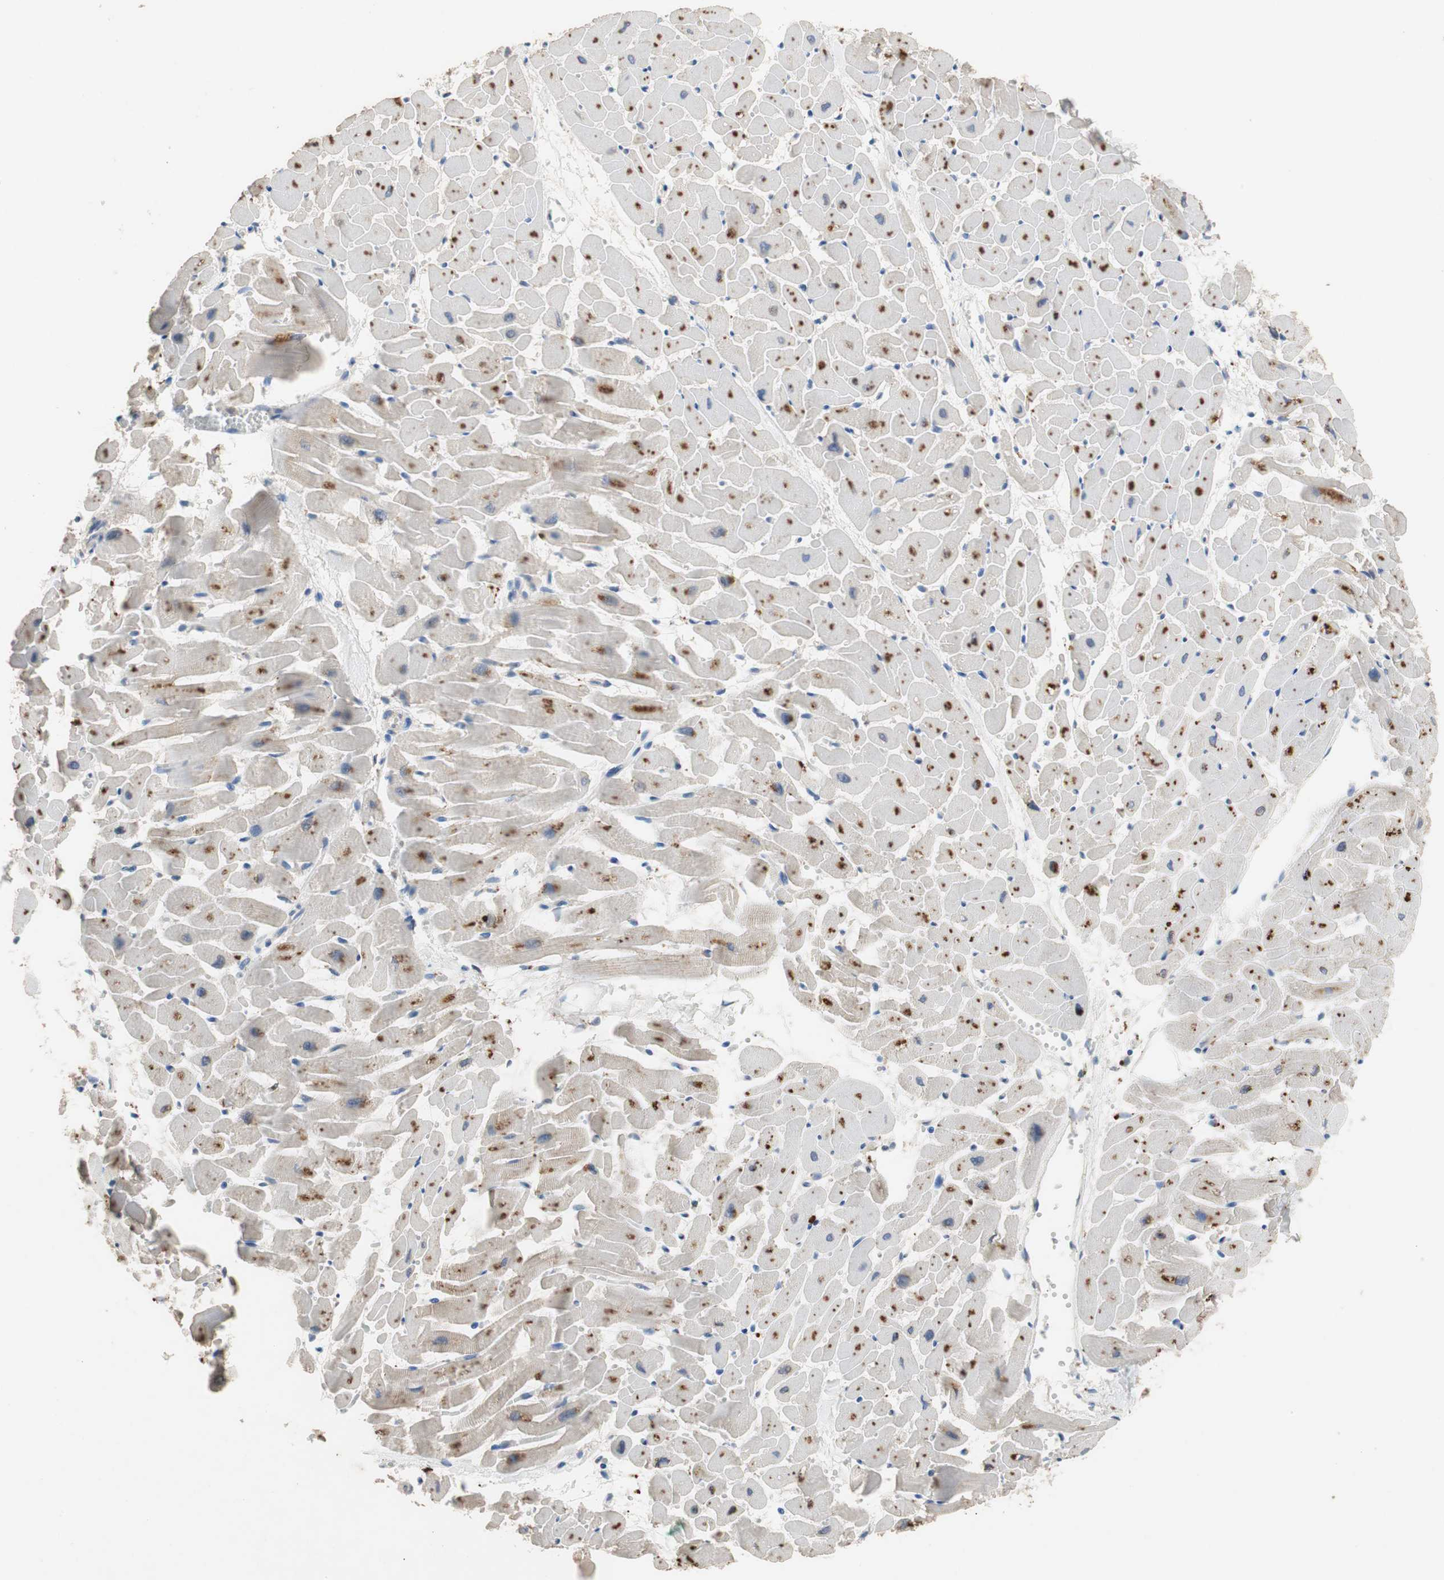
{"staining": {"intensity": "moderate", "quantity": "25%-75%", "location": "nuclear"}, "tissue": "heart muscle", "cell_type": "Cardiomyocytes", "image_type": "normal", "snomed": [{"axis": "morphology", "description": "Normal tissue, NOS"}, {"axis": "topography", "description": "Heart"}], "caption": "Moderate nuclear expression is appreciated in approximately 25%-75% of cardiomyocytes in unremarkable heart muscle. (DAB = brown stain, brightfield microscopy at high magnification).", "gene": "ADAP1", "patient": {"sex": "female", "age": 19}}